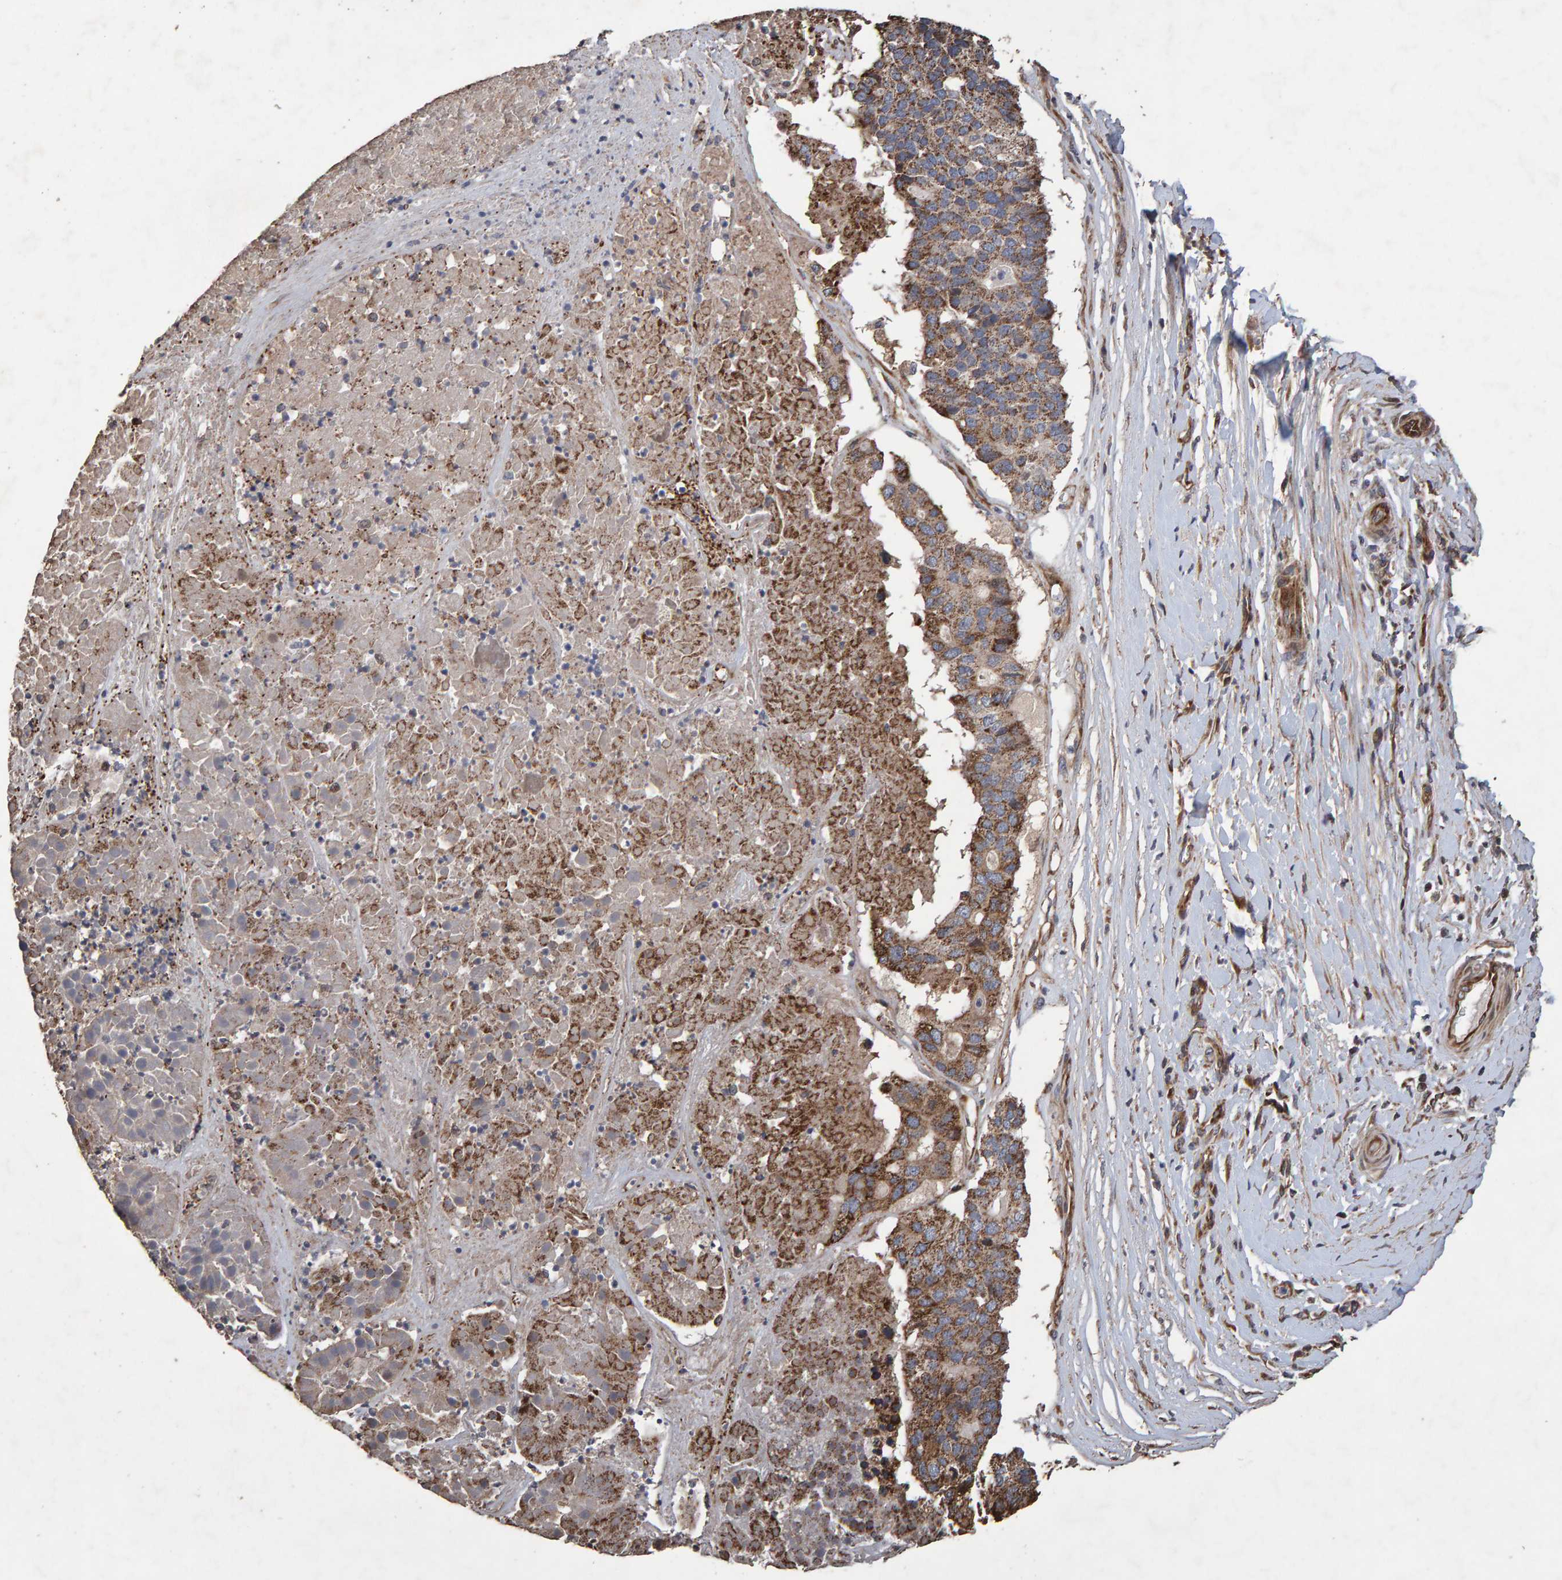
{"staining": {"intensity": "moderate", "quantity": "25%-75%", "location": "cytoplasmic/membranous"}, "tissue": "pancreatic cancer", "cell_type": "Tumor cells", "image_type": "cancer", "snomed": [{"axis": "morphology", "description": "Adenocarcinoma, NOS"}, {"axis": "topography", "description": "Pancreas"}], "caption": "A micrograph of human pancreatic cancer stained for a protein displays moderate cytoplasmic/membranous brown staining in tumor cells. The protein of interest is stained brown, and the nuclei are stained in blue (DAB (3,3'-diaminobenzidine) IHC with brightfield microscopy, high magnification).", "gene": "OSBP2", "patient": {"sex": "male", "age": 50}}